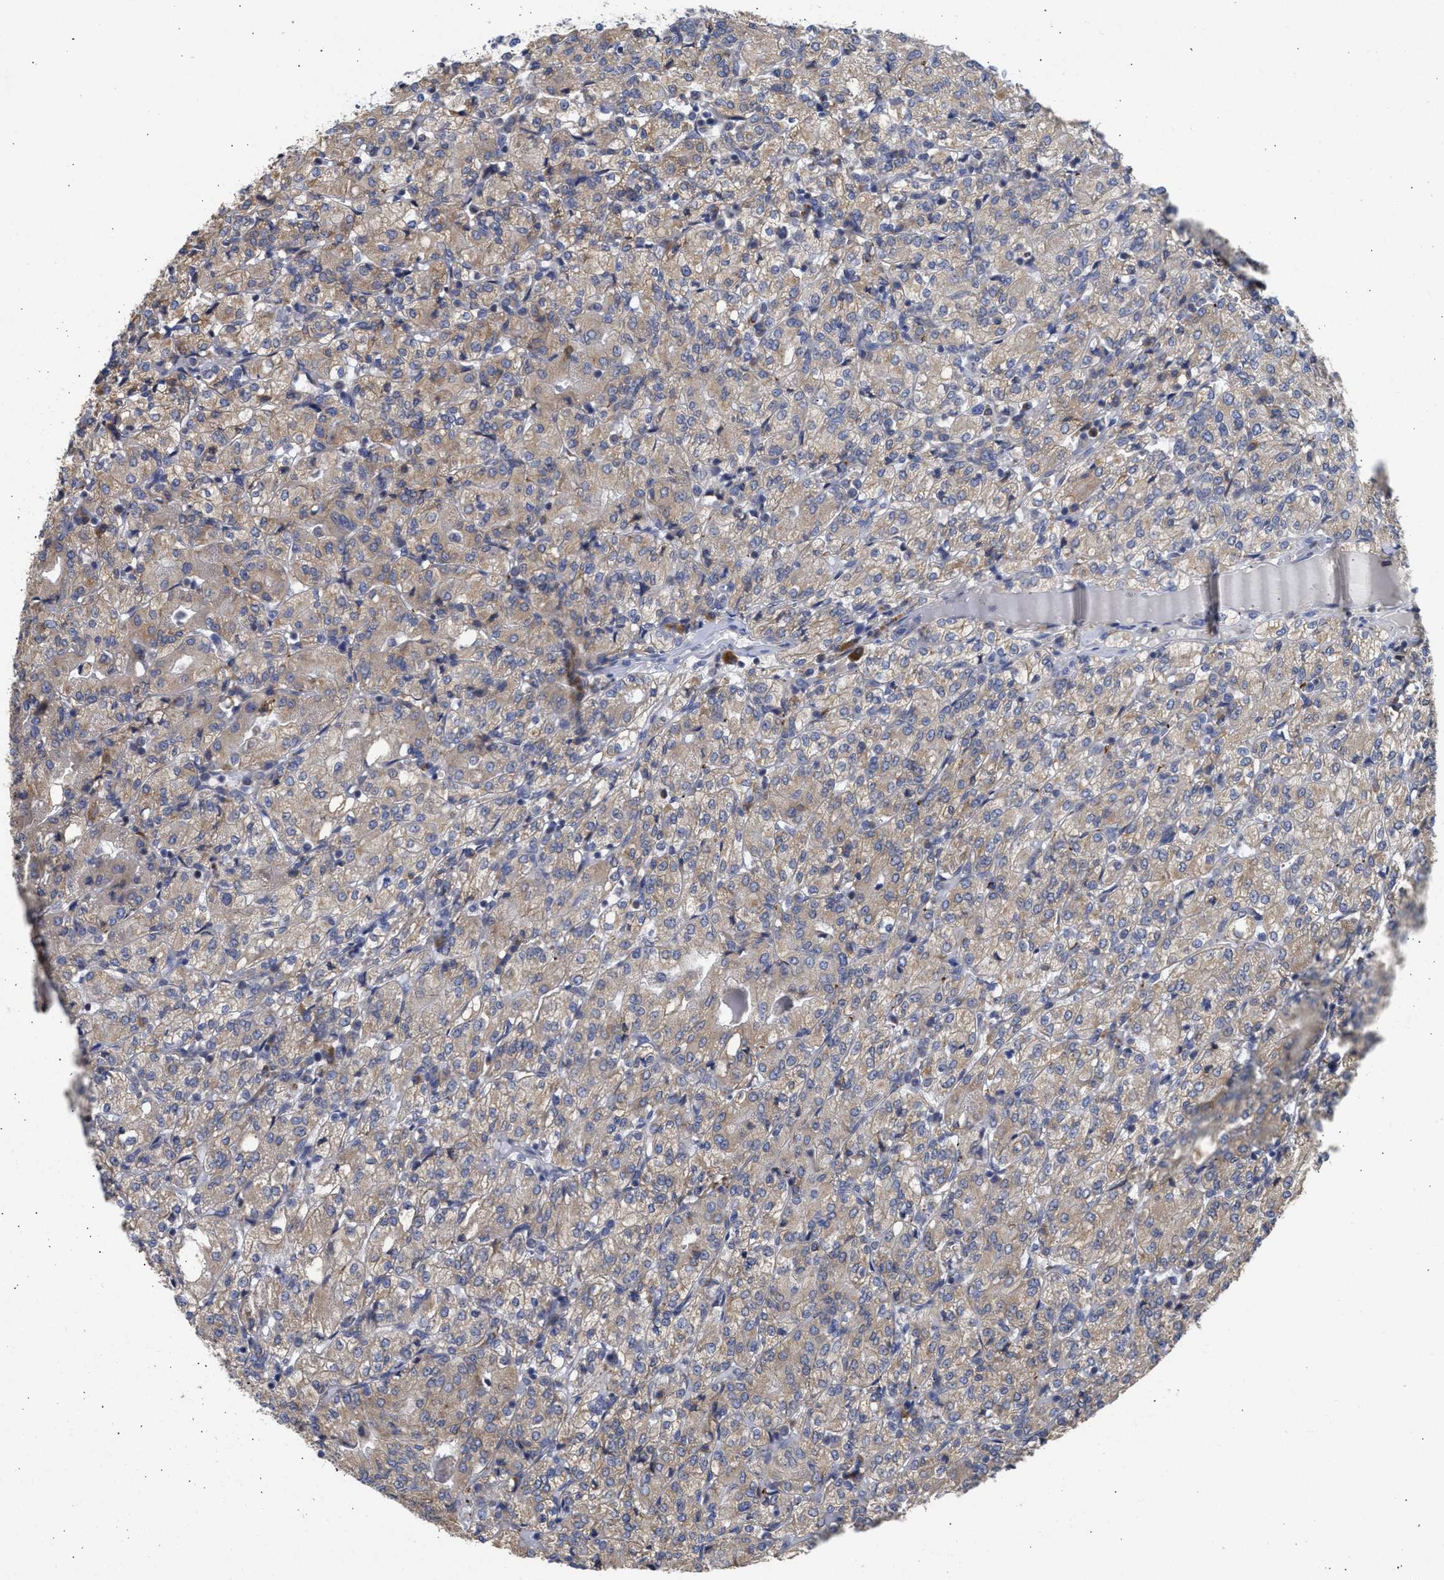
{"staining": {"intensity": "weak", "quantity": ">75%", "location": "cytoplasmic/membranous"}, "tissue": "renal cancer", "cell_type": "Tumor cells", "image_type": "cancer", "snomed": [{"axis": "morphology", "description": "Adenocarcinoma, NOS"}, {"axis": "topography", "description": "Kidney"}], "caption": "Renal cancer was stained to show a protein in brown. There is low levels of weak cytoplasmic/membranous positivity in about >75% of tumor cells.", "gene": "TMED1", "patient": {"sex": "male", "age": 77}}